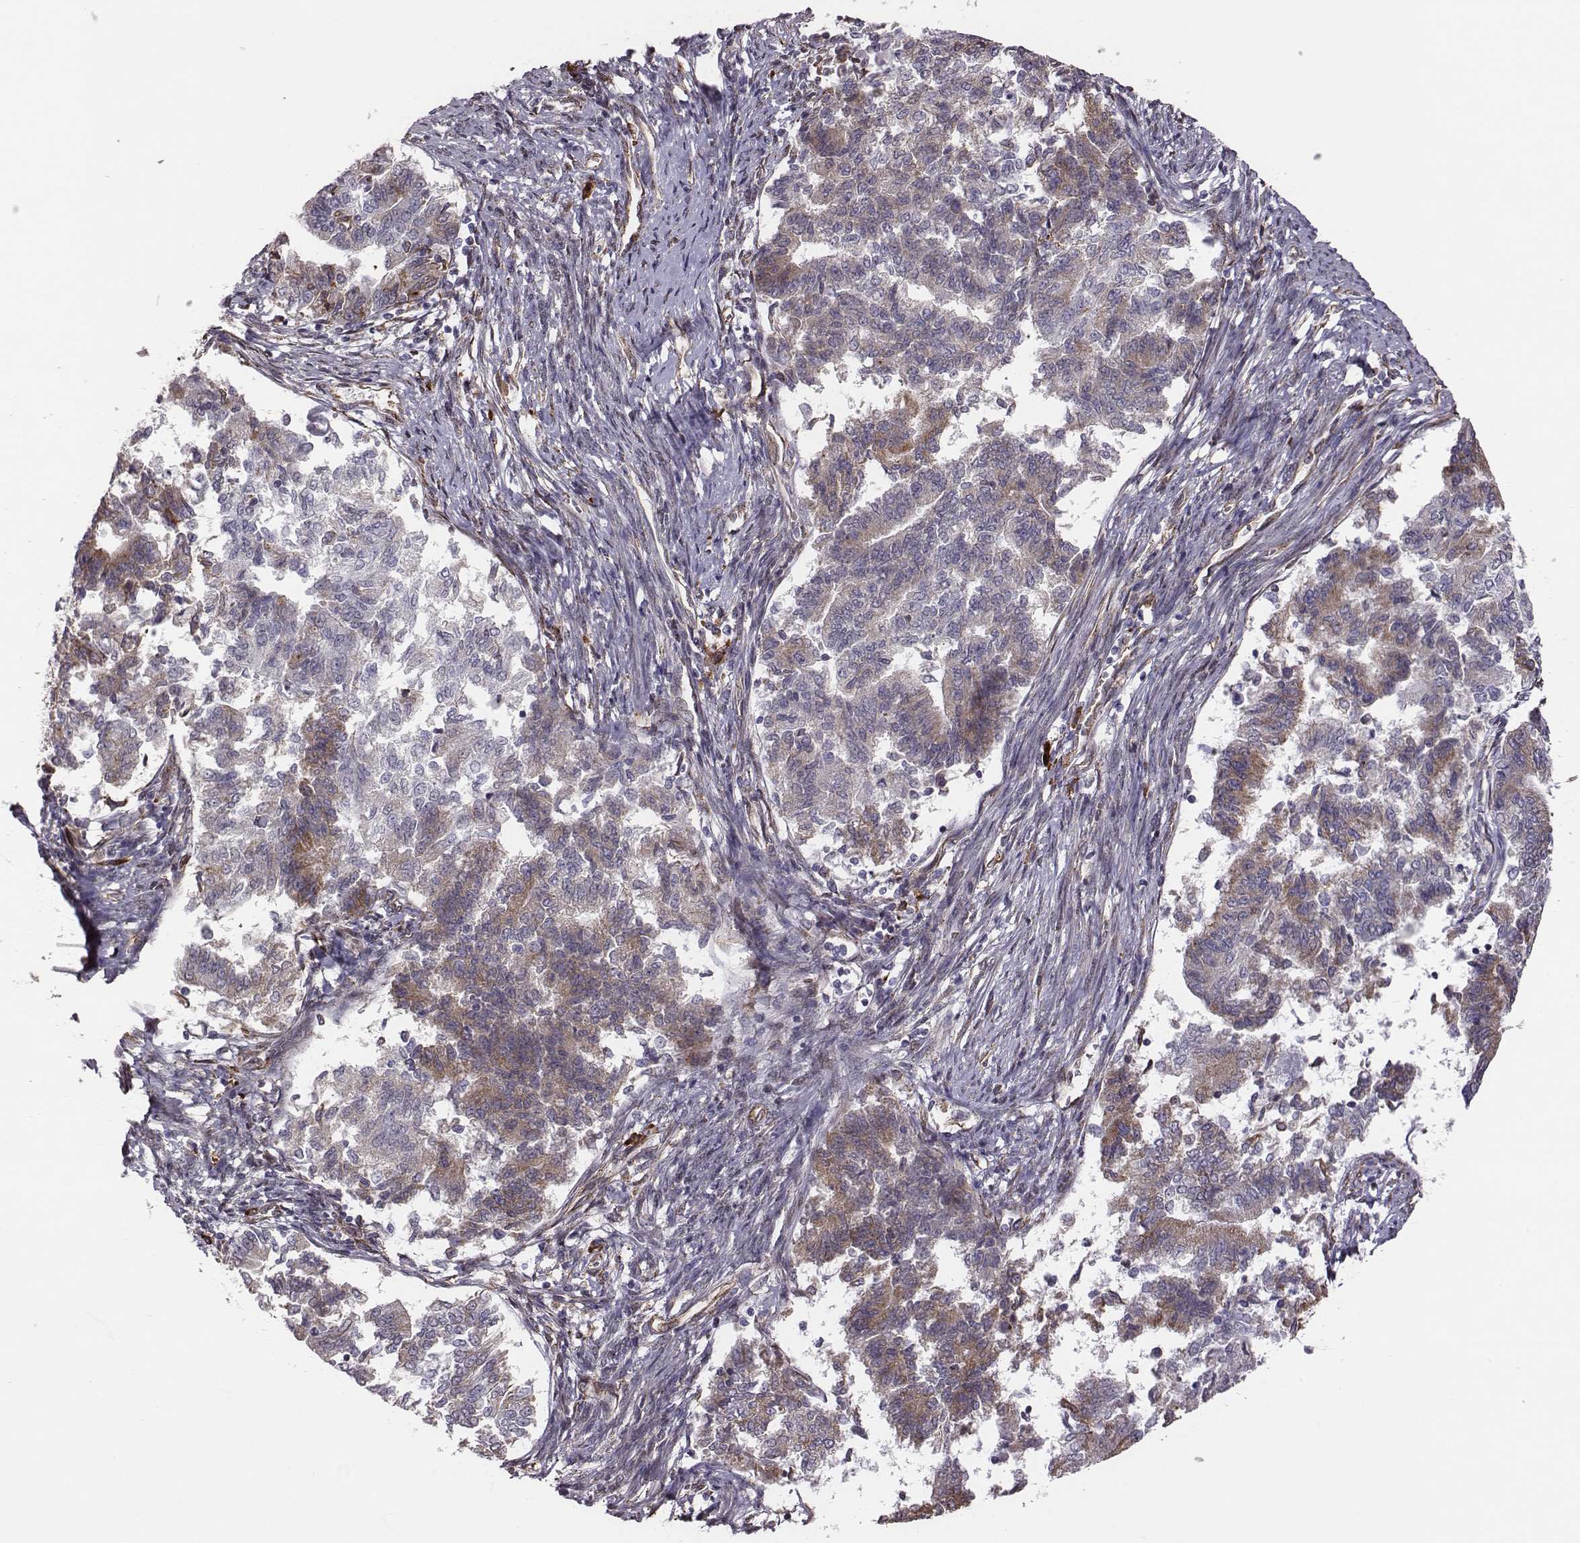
{"staining": {"intensity": "moderate", "quantity": ">75%", "location": "cytoplasmic/membranous"}, "tissue": "endometrial cancer", "cell_type": "Tumor cells", "image_type": "cancer", "snomed": [{"axis": "morphology", "description": "Adenocarcinoma, NOS"}, {"axis": "topography", "description": "Endometrium"}], "caption": "Approximately >75% of tumor cells in human endometrial adenocarcinoma display moderate cytoplasmic/membranous protein positivity as visualized by brown immunohistochemical staining.", "gene": "SELENOI", "patient": {"sex": "female", "age": 65}}